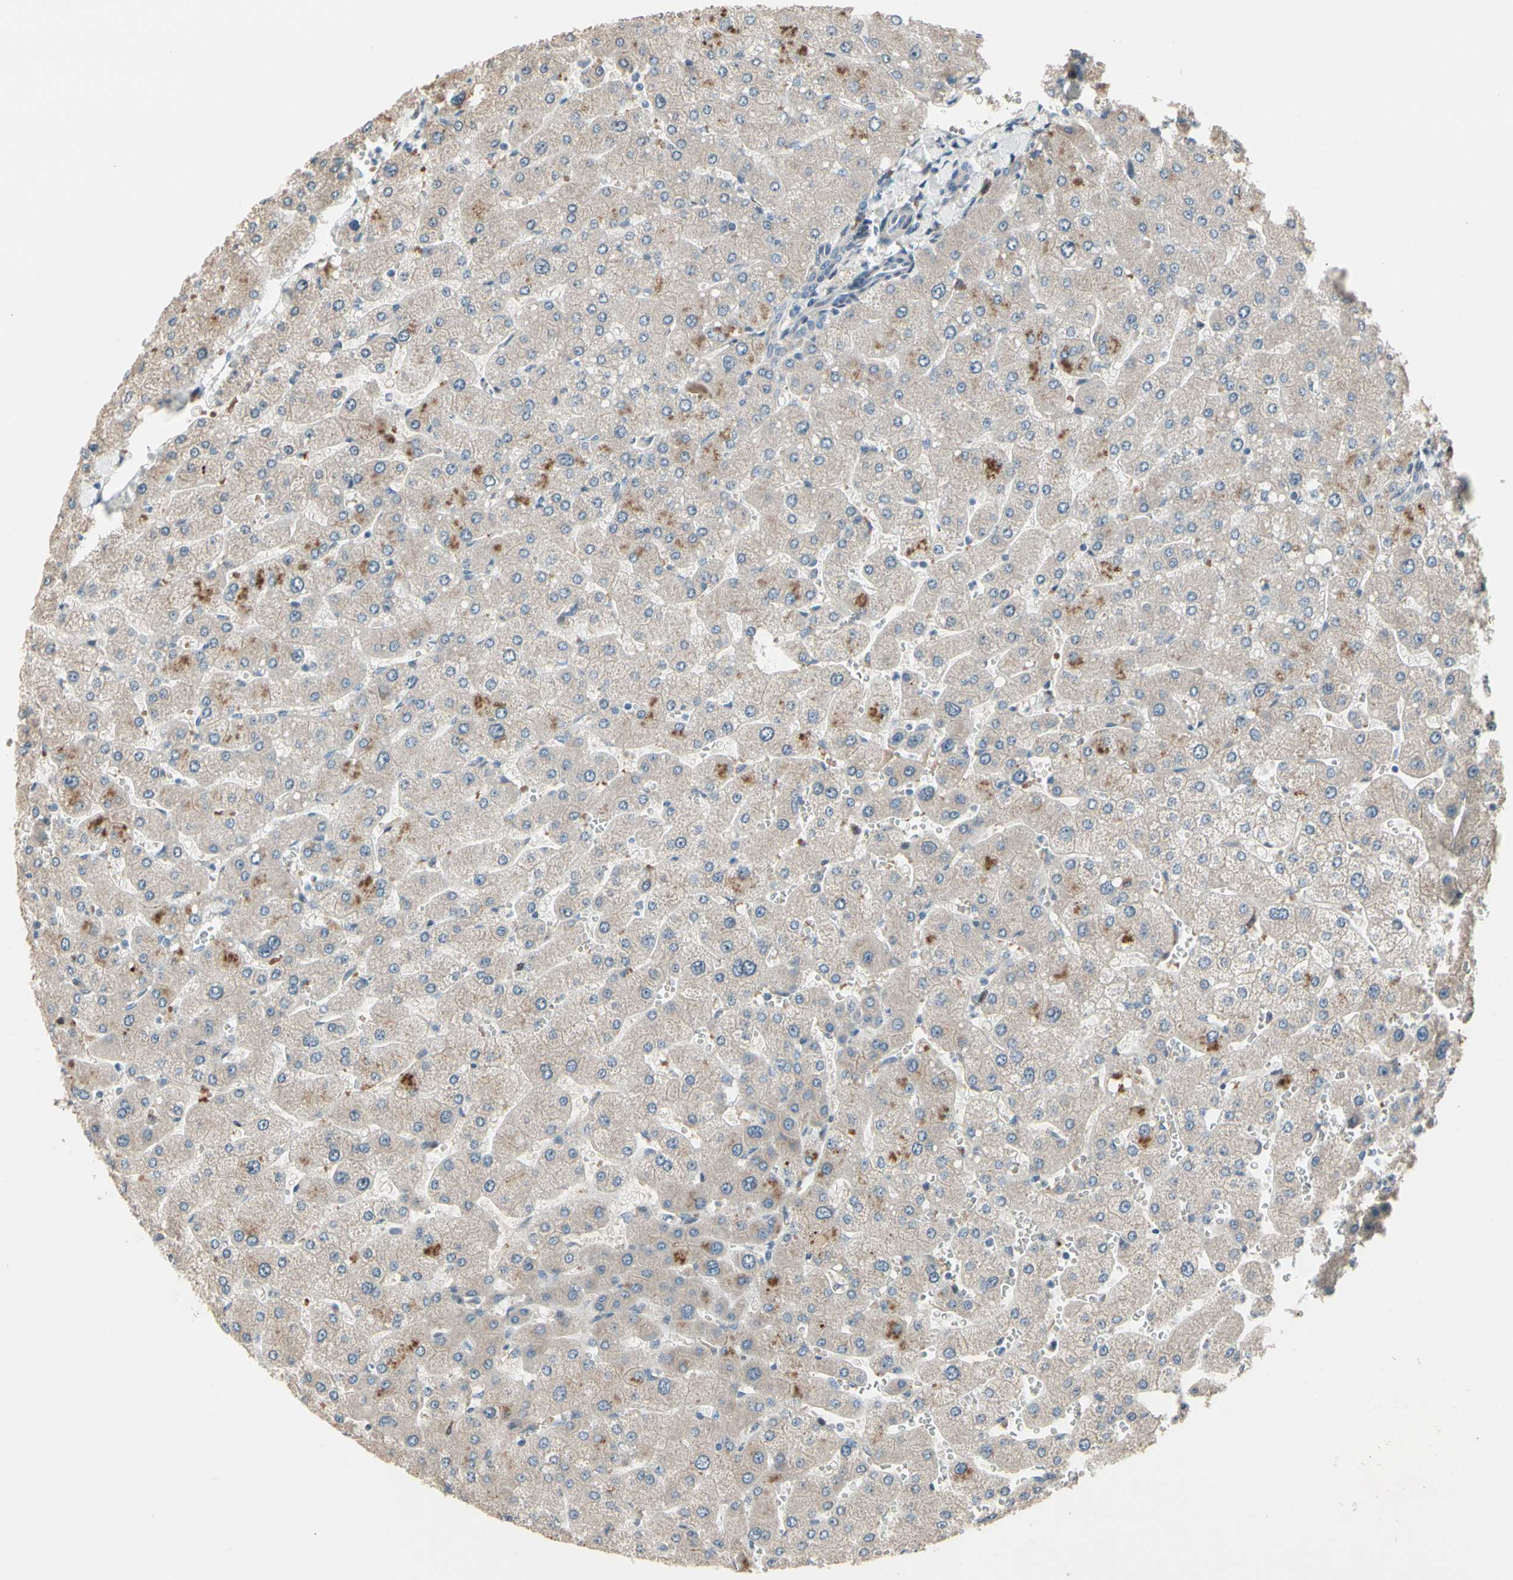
{"staining": {"intensity": "negative", "quantity": "none", "location": "none"}, "tissue": "liver", "cell_type": "Cholangiocytes", "image_type": "normal", "snomed": [{"axis": "morphology", "description": "Normal tissue, NOS"}, {"axis": "topography", "description": "Liver"}], "caption": "A high-resolution photomicrograph shows immunohistochemistry staining of benign liver, which demonstrates no significant staining in cholangiocytes. Nuclei are stained in blue.", "gene": "SNX29", "patient": {"sex": "male", "age": 55}}